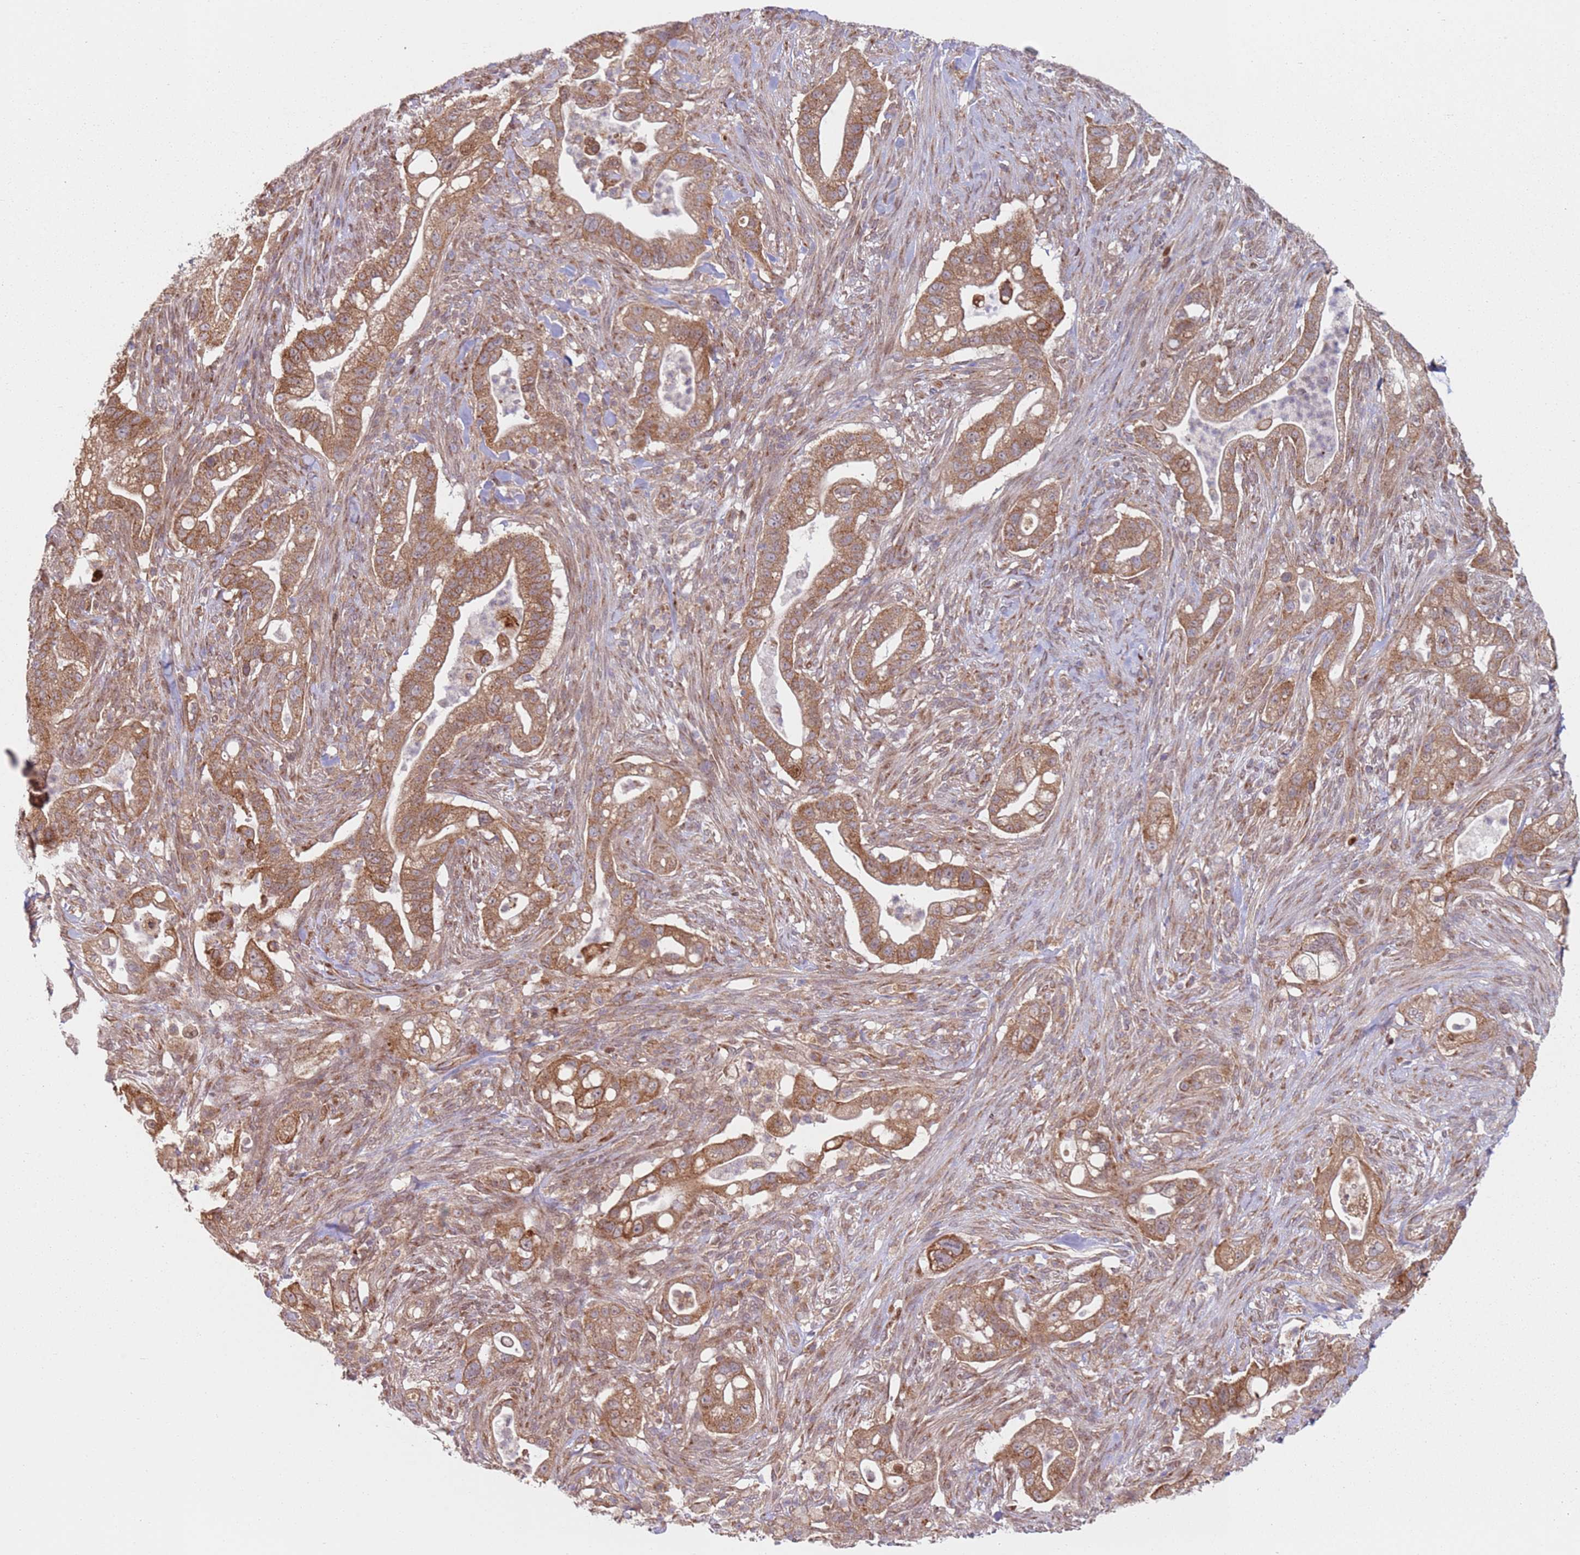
{"staining": {"intensity": "strong", "quantity": ">75%", "location": "cytoplasmic/membranous"}, "tissue": "pancreatic cancer", "cell_type": "Tumor cells", "image_type": "cancer", "snomed": [{"axis": "morphology", "description": "Adenocarcinoma, NOS"}, {"axis": "topography", "description": "Pancreas"}], "caption": "Protein expression analysis of human adenocarcinoma (pancreatic) reveals strong cytoplasmic/membranous positivity in about >75% of tumor cells.", "gene": "HNRNPLL", "patient": {"sex": "male", "age": 44}}